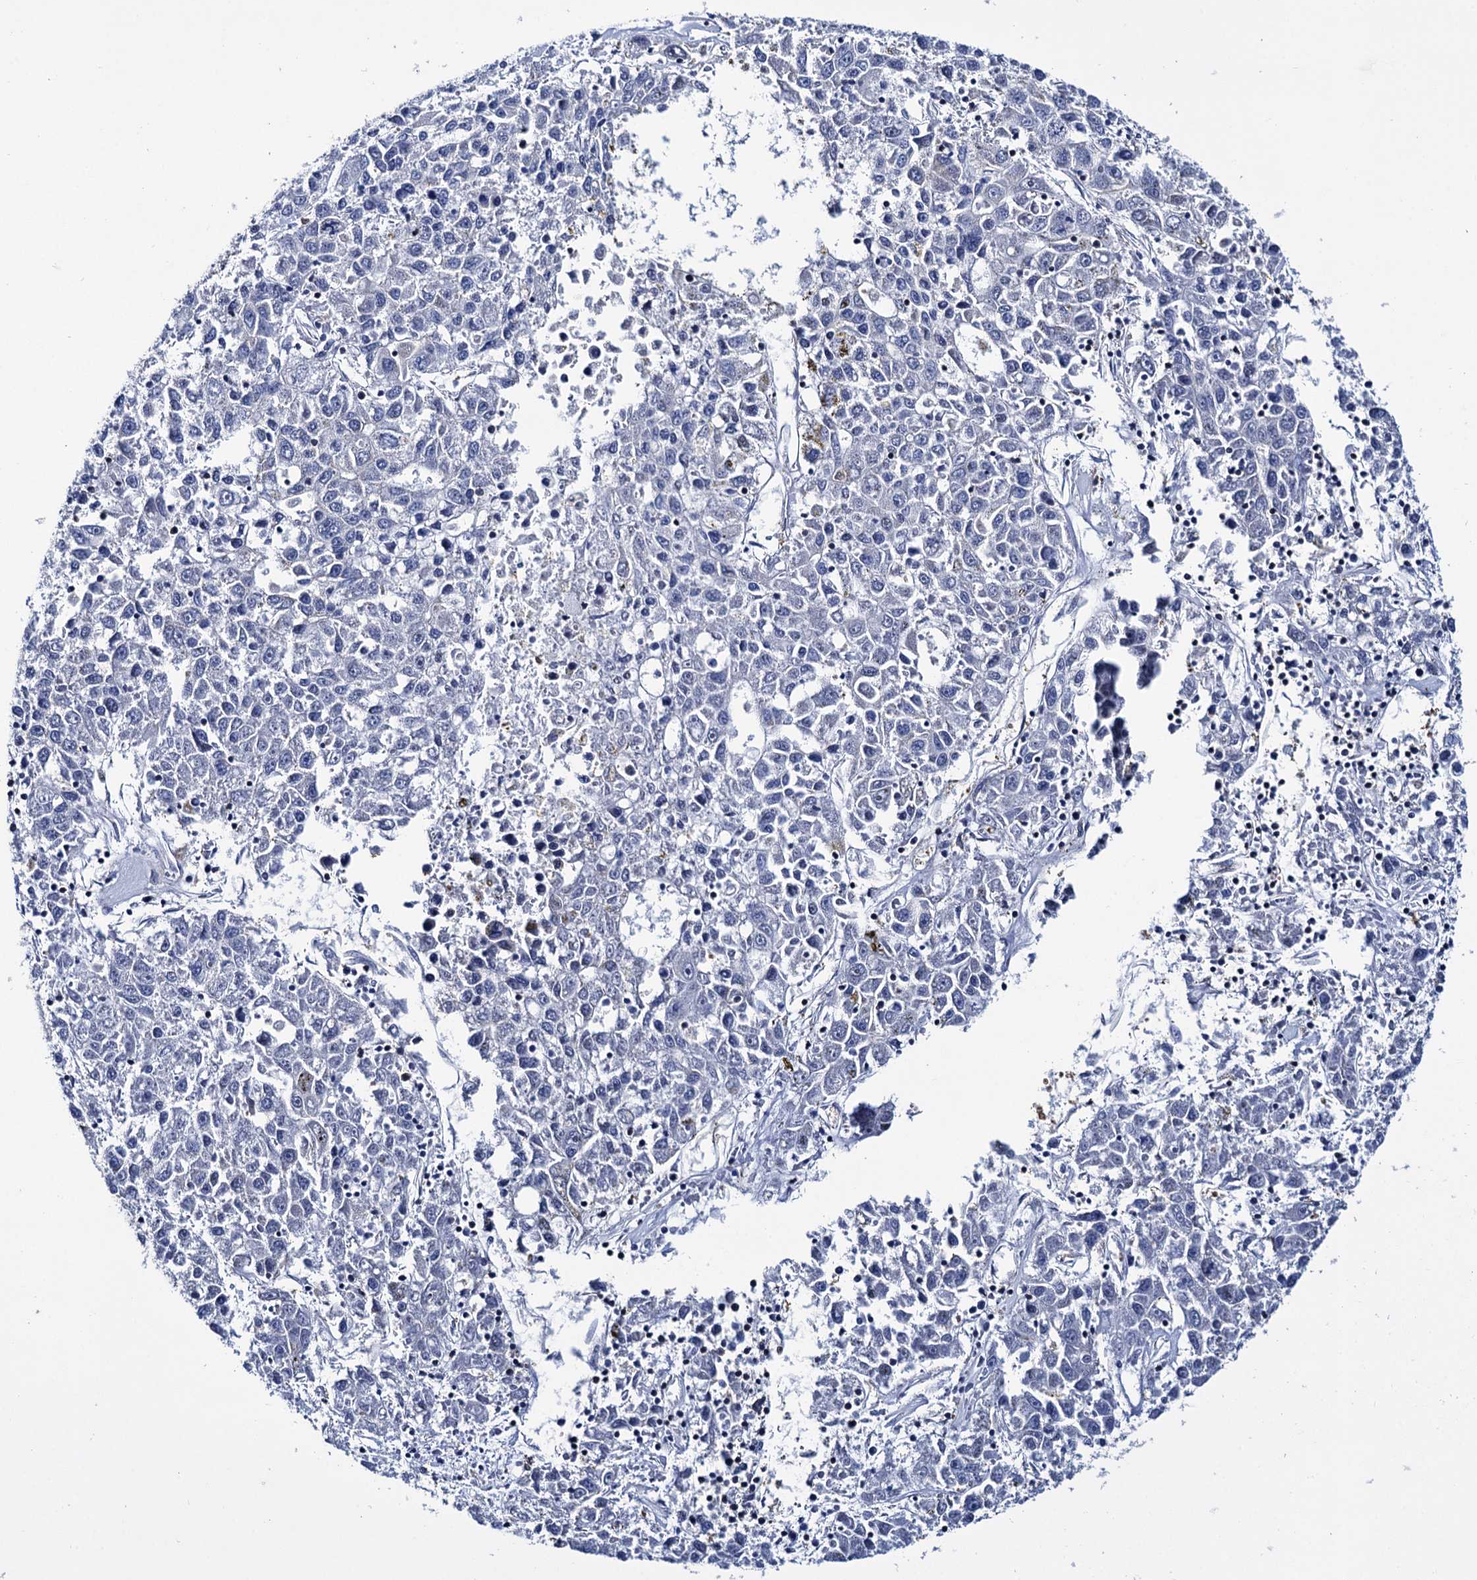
{"staining": {"intensity": "negative", "quantity": "none", "location": "none"}, "tissue": "liver cancer", "cell_type": "Tumor cells", "image_type": "cancer", "snomed": [{"axis": "morphology", "description": "Carcinoma, Hepatocellular, NOS"}, {"axis": "topography", "description": "Liver"}], "caption": "Immunohistochemistry (IHC) micrograph of neoplastic tissue: liver hepatocellular carcinoma stained with DAB (3,3'-diaminobenzidine) demonstrates no significant protein staining in tumor cells. The staining was performed using DAB to visualize the protein expression in brown, while the nuclei were stained in blue with hematoxylin (Magnification: 20x).", "gene": "SCPEP1", "patient": {"sex": "male", "age": 49}}